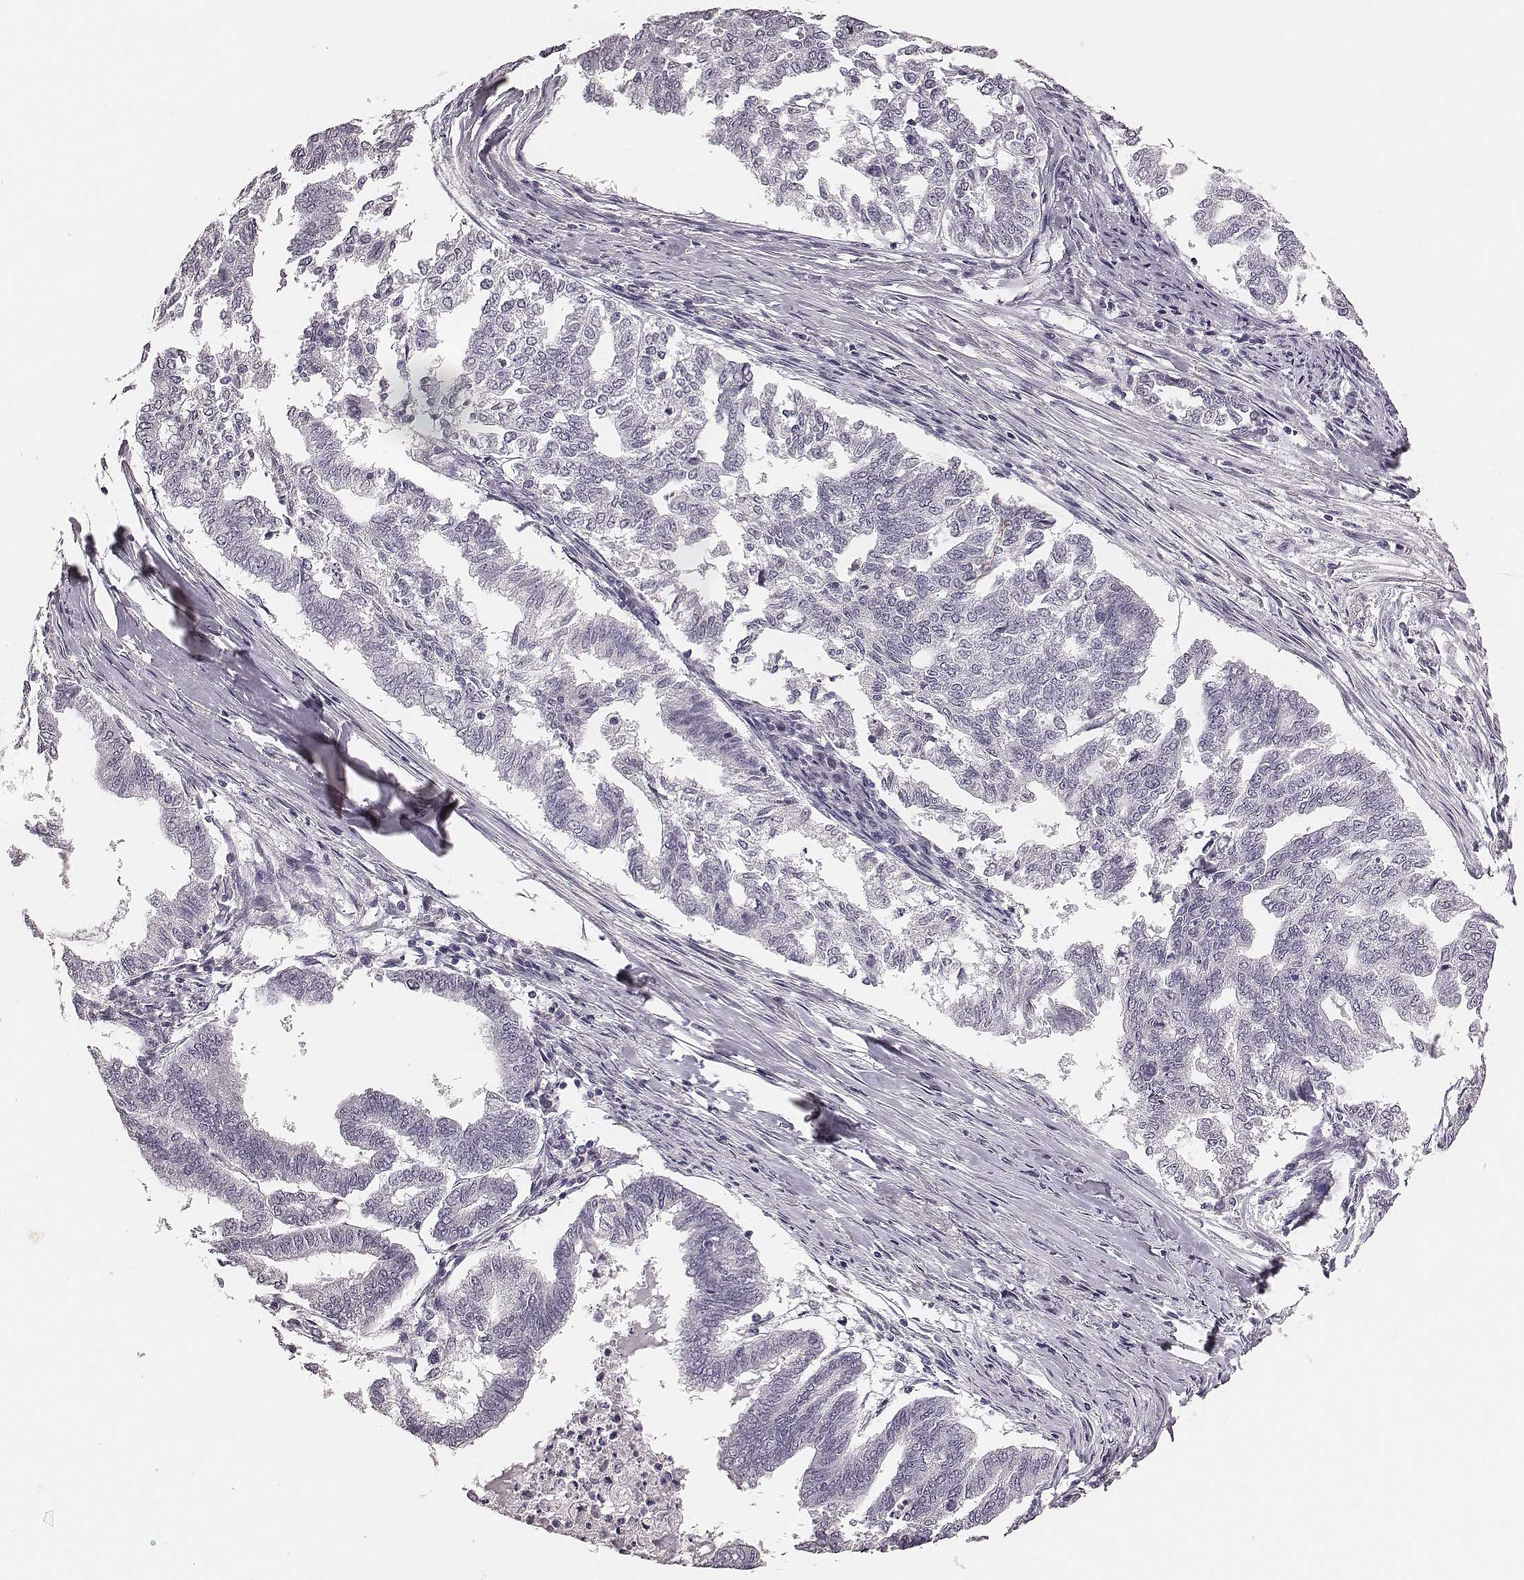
{"staining": {"intensity": "negative", "quantity": "none", "location": "none"}, "tissue": "endometrial cancer", "cell_type": "Tumor cells", "image_type": "cancer", "snomed": [{"axis": "morphology", "description": "Adenocarcinoma, NOS"}, {"axis": "topography", "description": "Endometrium"}], "caption": "An IHC photomicrograph of adenocarcinoma (endometrial) is shown. There is no staining in tumor cells of adenocarcinoma (endometrial).", "gene": "CSHL1", "patient": {"sex": "female", "age": 79}}